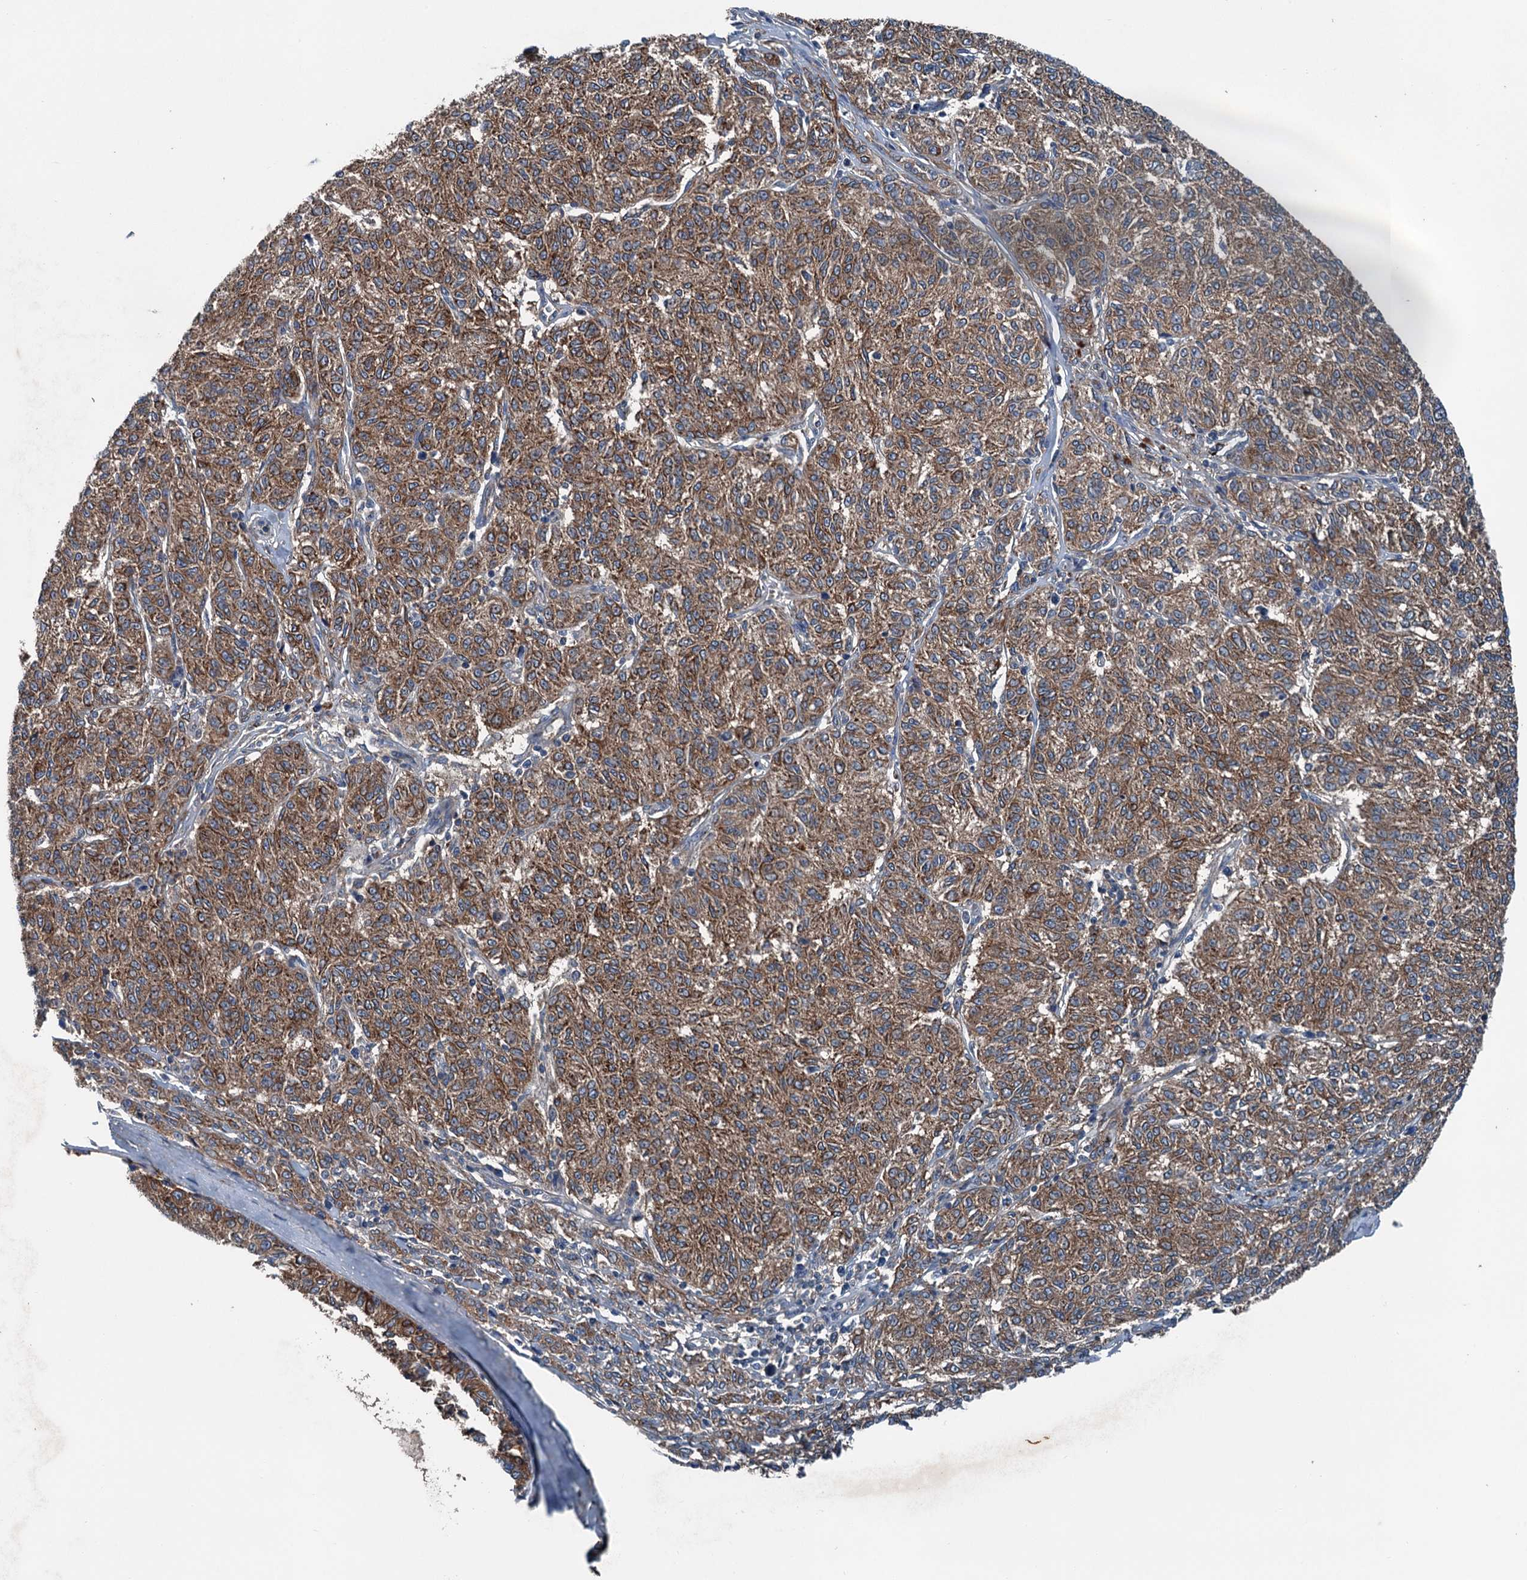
{"staining": {"intensity": "moderate", "quantity": ">75%", "location": "cytoplasmic/membranous"}, "tissue": "melanoma", "cell_type": "Tumor cells", "image_type": "cancer", "snomed": [{"axis": "morphology", "description": "Malignant melanoma, NOS"}, {"axis": "topography", "description": "Skin"}], "caption": "Immunohistochemical staining of melanoma displays medium levels of moderate cytoplasmic/membranous protein expression in about >75% of tumor cells.", "gene": "PDSS1", "patient": {"sex": "female", "age": 72}}